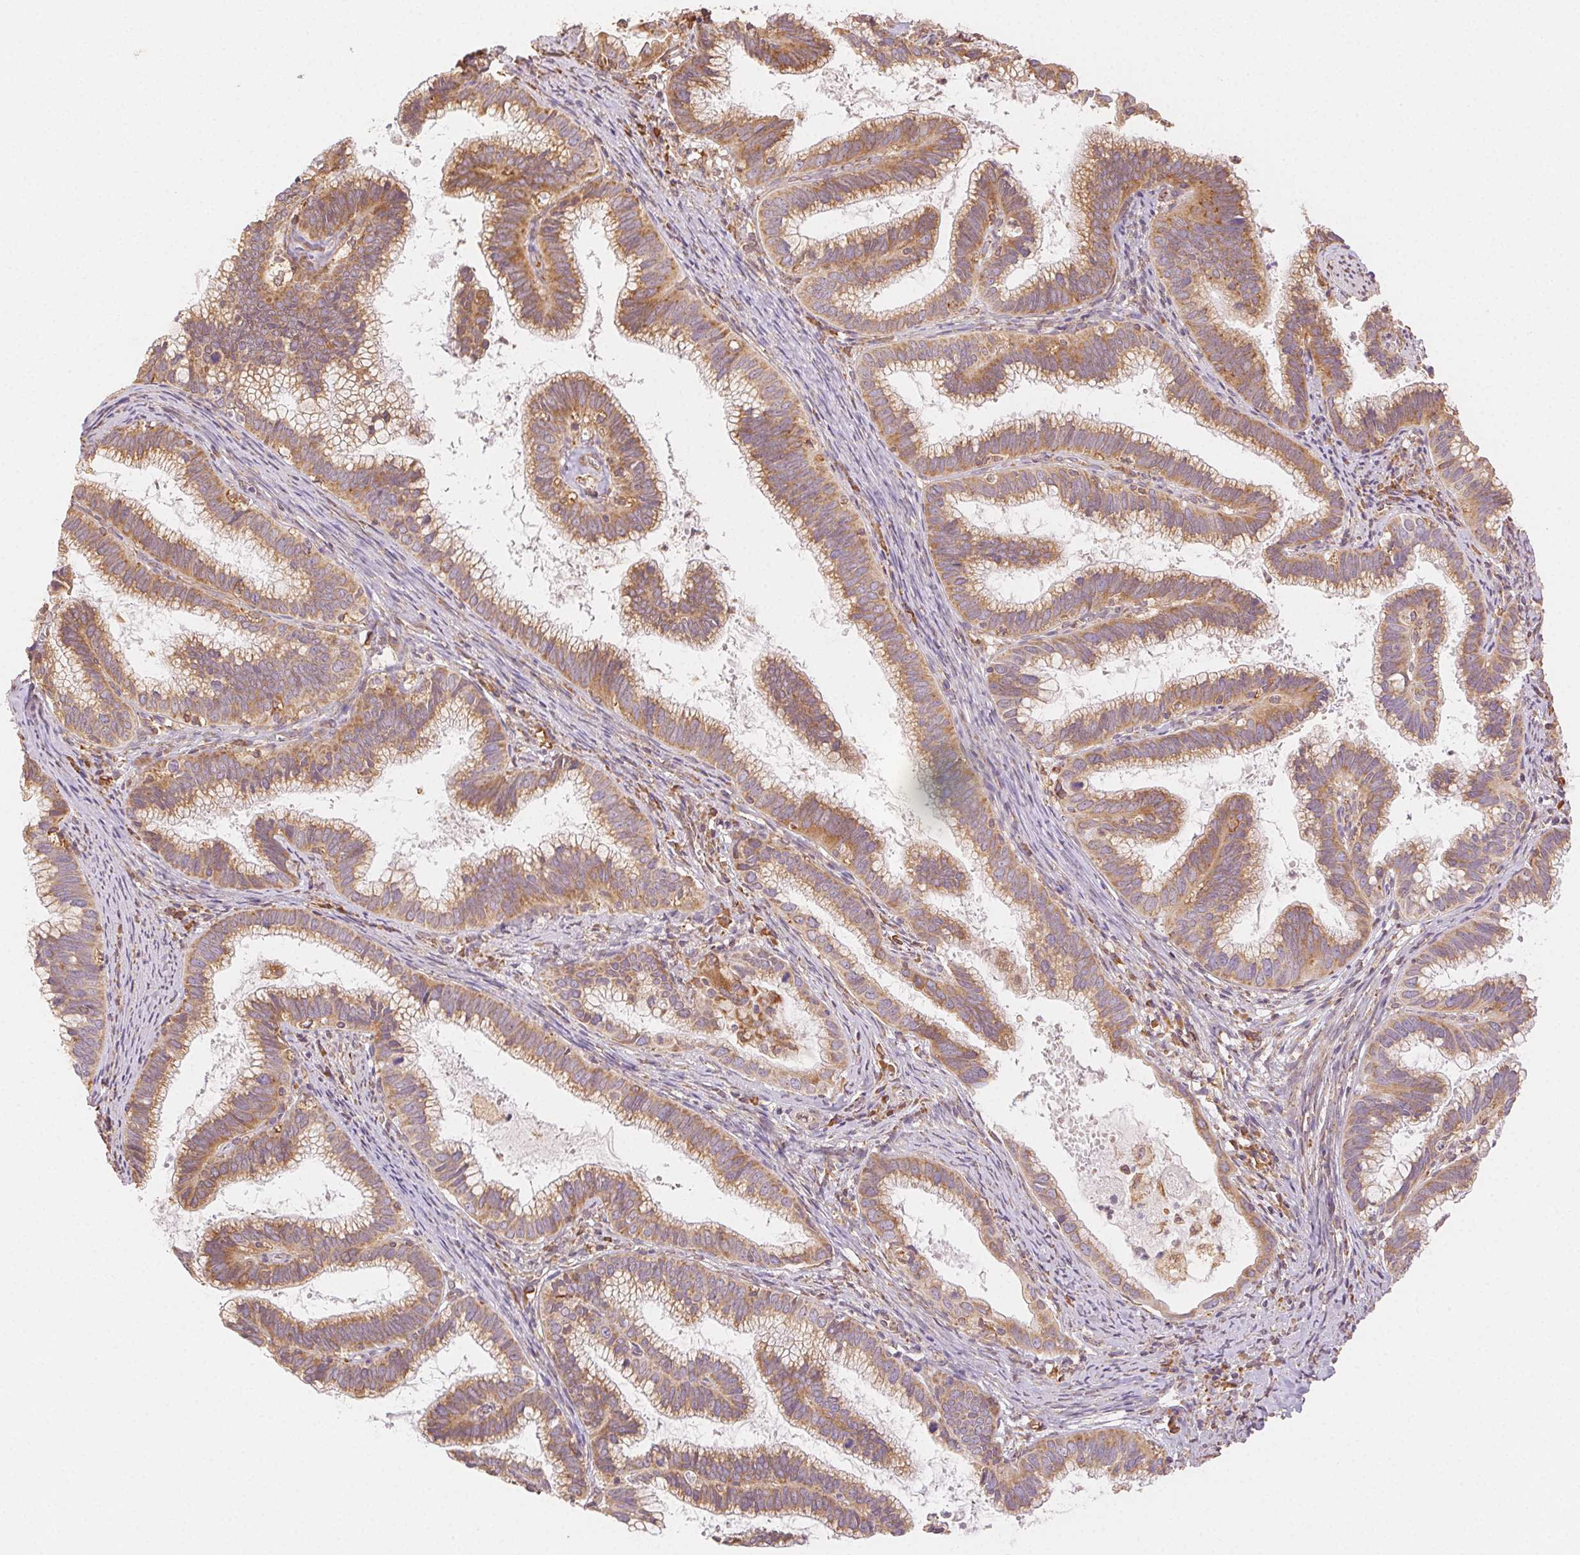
{"staining": {"intensity": "moderate", "quantity": ">75%", "location": "cytoplasmic/membranous"}, "tissue": "cervical cancer", "cell_type": "Tumor cells", "image_type": "cancer", "snomed": [{"axis": "morphology", "description": "Adenocarcinoma, NOS"}, {"axis": "topography", "description": "Cervix"}], "caption": "Immunohistochemical staining of human adenocarcinoma (cervical) reveals medium levels of moderate cytoplasmic/membranous protein positivity in approximately >75% of tumor cells.", "gene": "ENTREP1", "patient": {"sex": "female", "age": 61}}